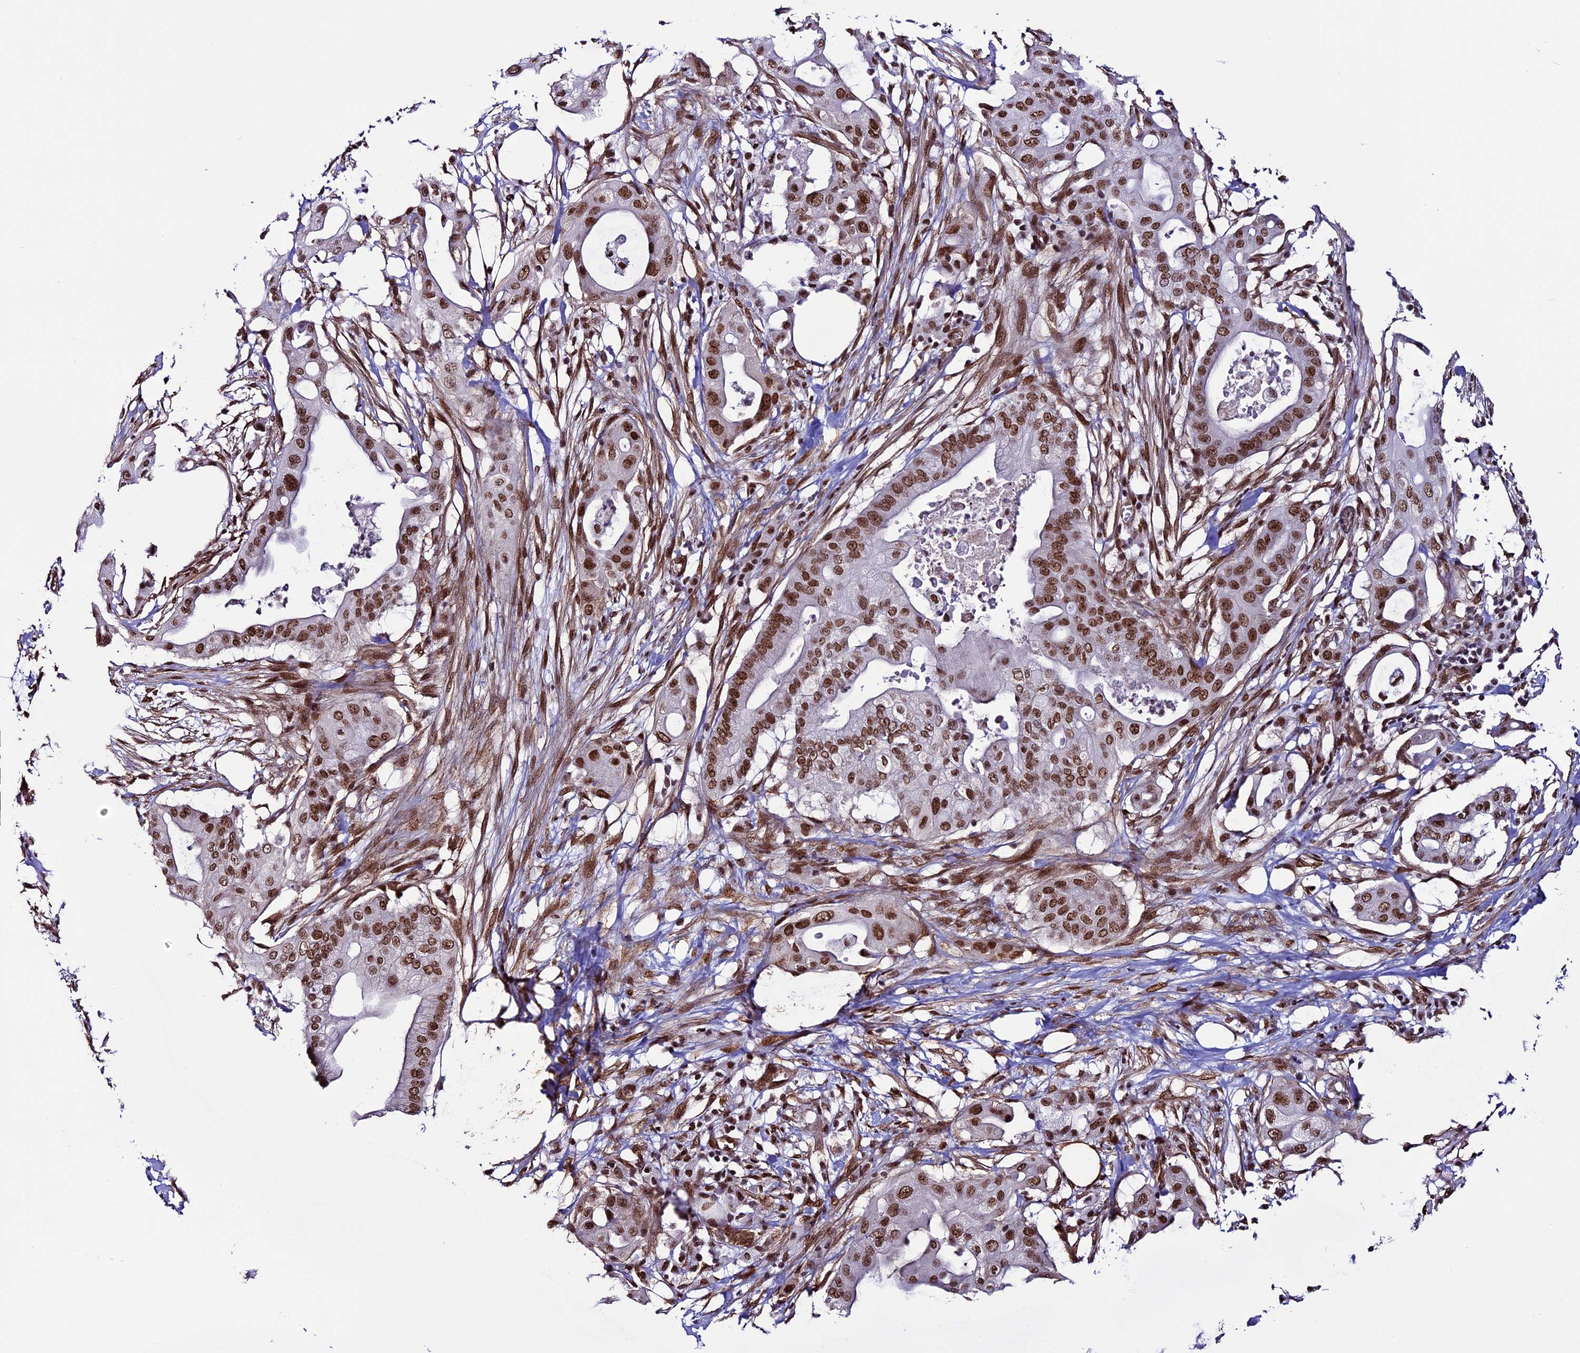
{"staining": {"intensity": "strong", "quantity": ">75%", "location": "nuclear"}, "tissue": "pancreatic cancer", "cell_type": "Tumor cells", "image_type": "cancer", "snomed": [{"axis": "morphology", "description": "Adenocarcinoma, NOS"}, {"axis": "topography", "description": "Pancreas"}], "caption": "A brown stain shows strong nuclear expression of a protein in pancreatic adenocarcinoma tumor cells.", "gene": "MPHOSPH8", "patient": {"sex": "male", "age": 68}}